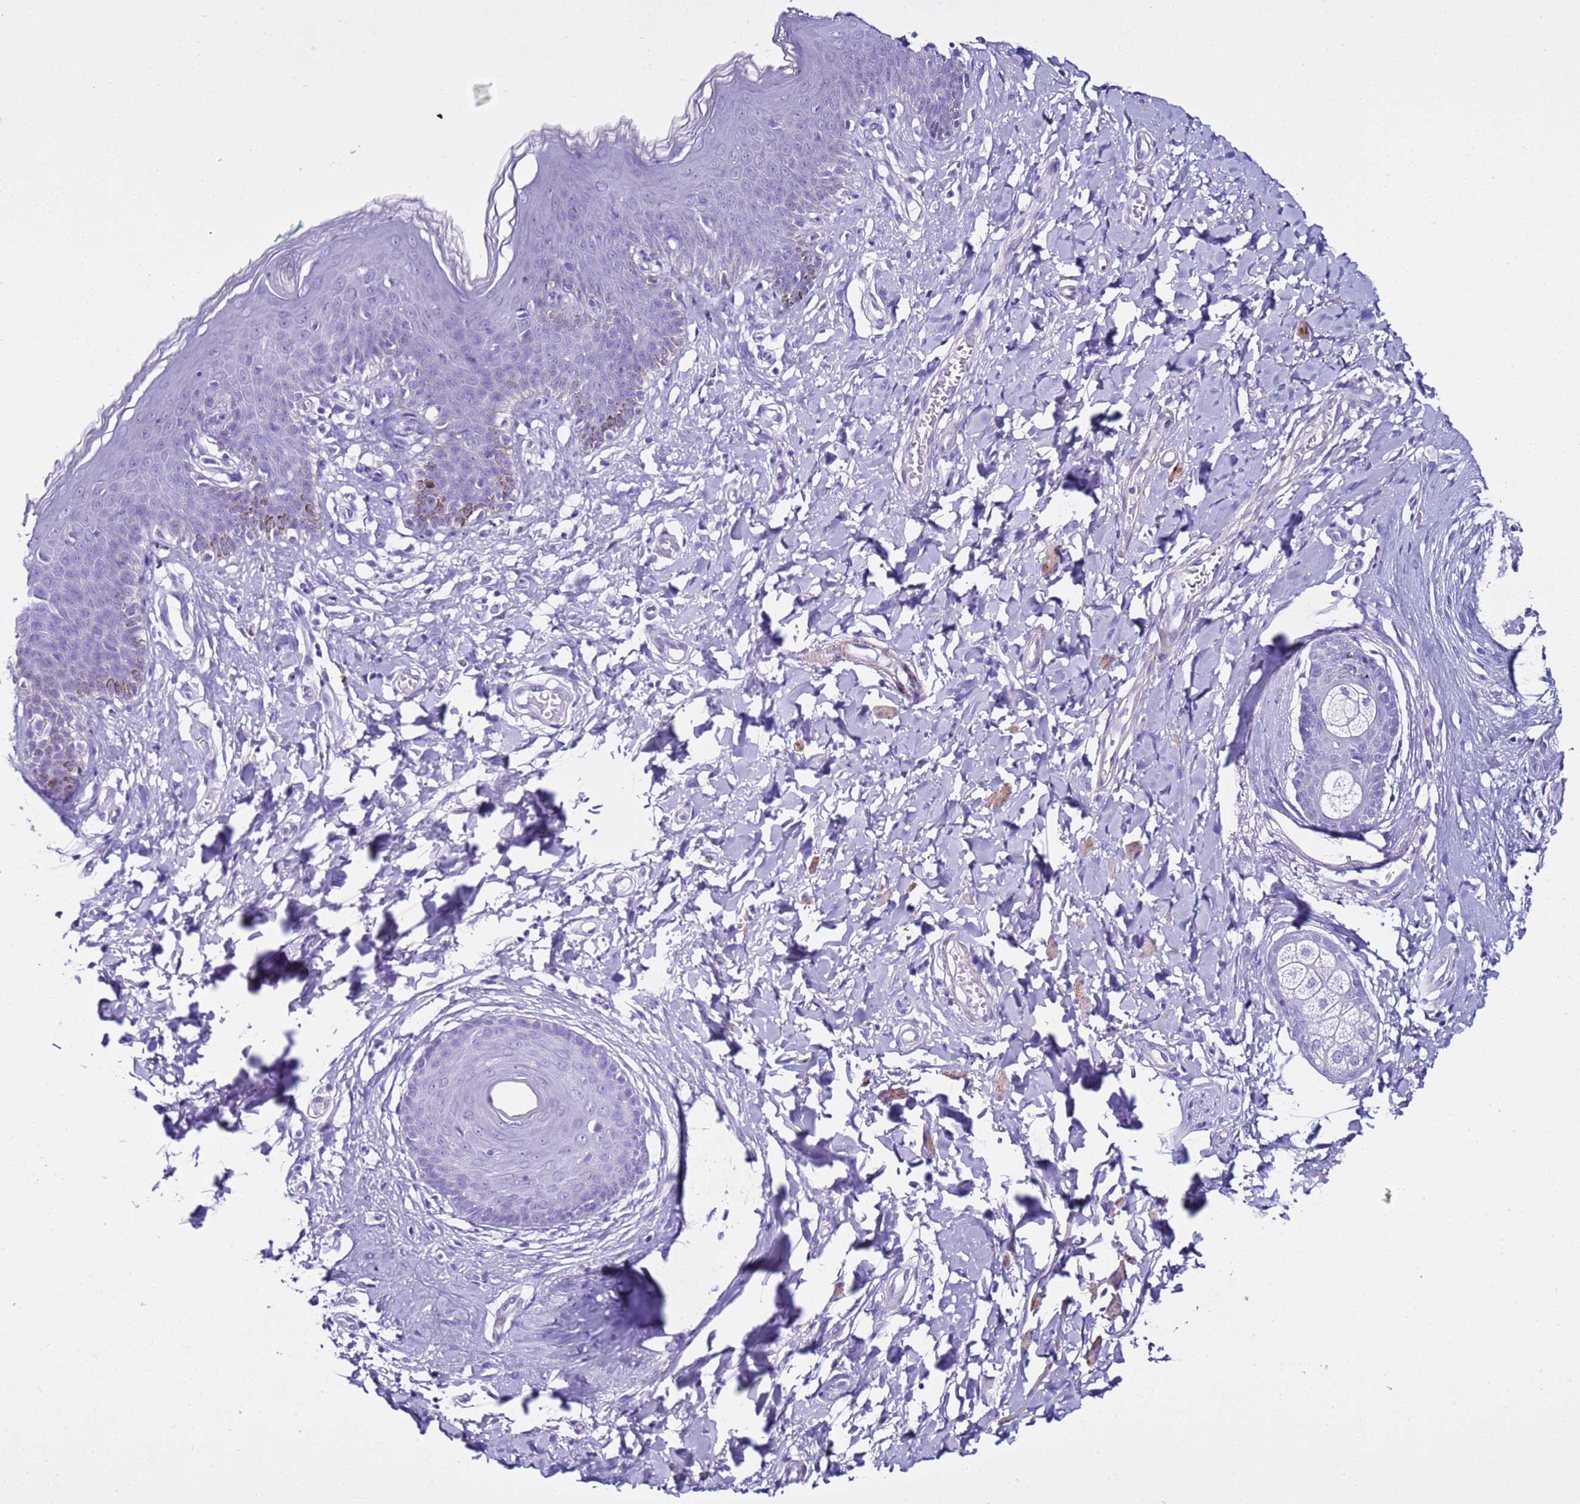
{"staining": {"intensity": "negative", "quantity": "none", "location": "none"}, "tissue": "skin", "cell_type": "Epidermal cells", "image_type": "normal", "snomed": [{"axis": "morphology", "description": "Normal tissue, NOS"}, {"axis": "topography", "description": "Vulva"}], "caption": "Human skin stained for a protein using immunohistochemistry displays no staining in epidermal cells.", "gene": "LCMT1", "patient": {"sex": "female", "age": 66}}